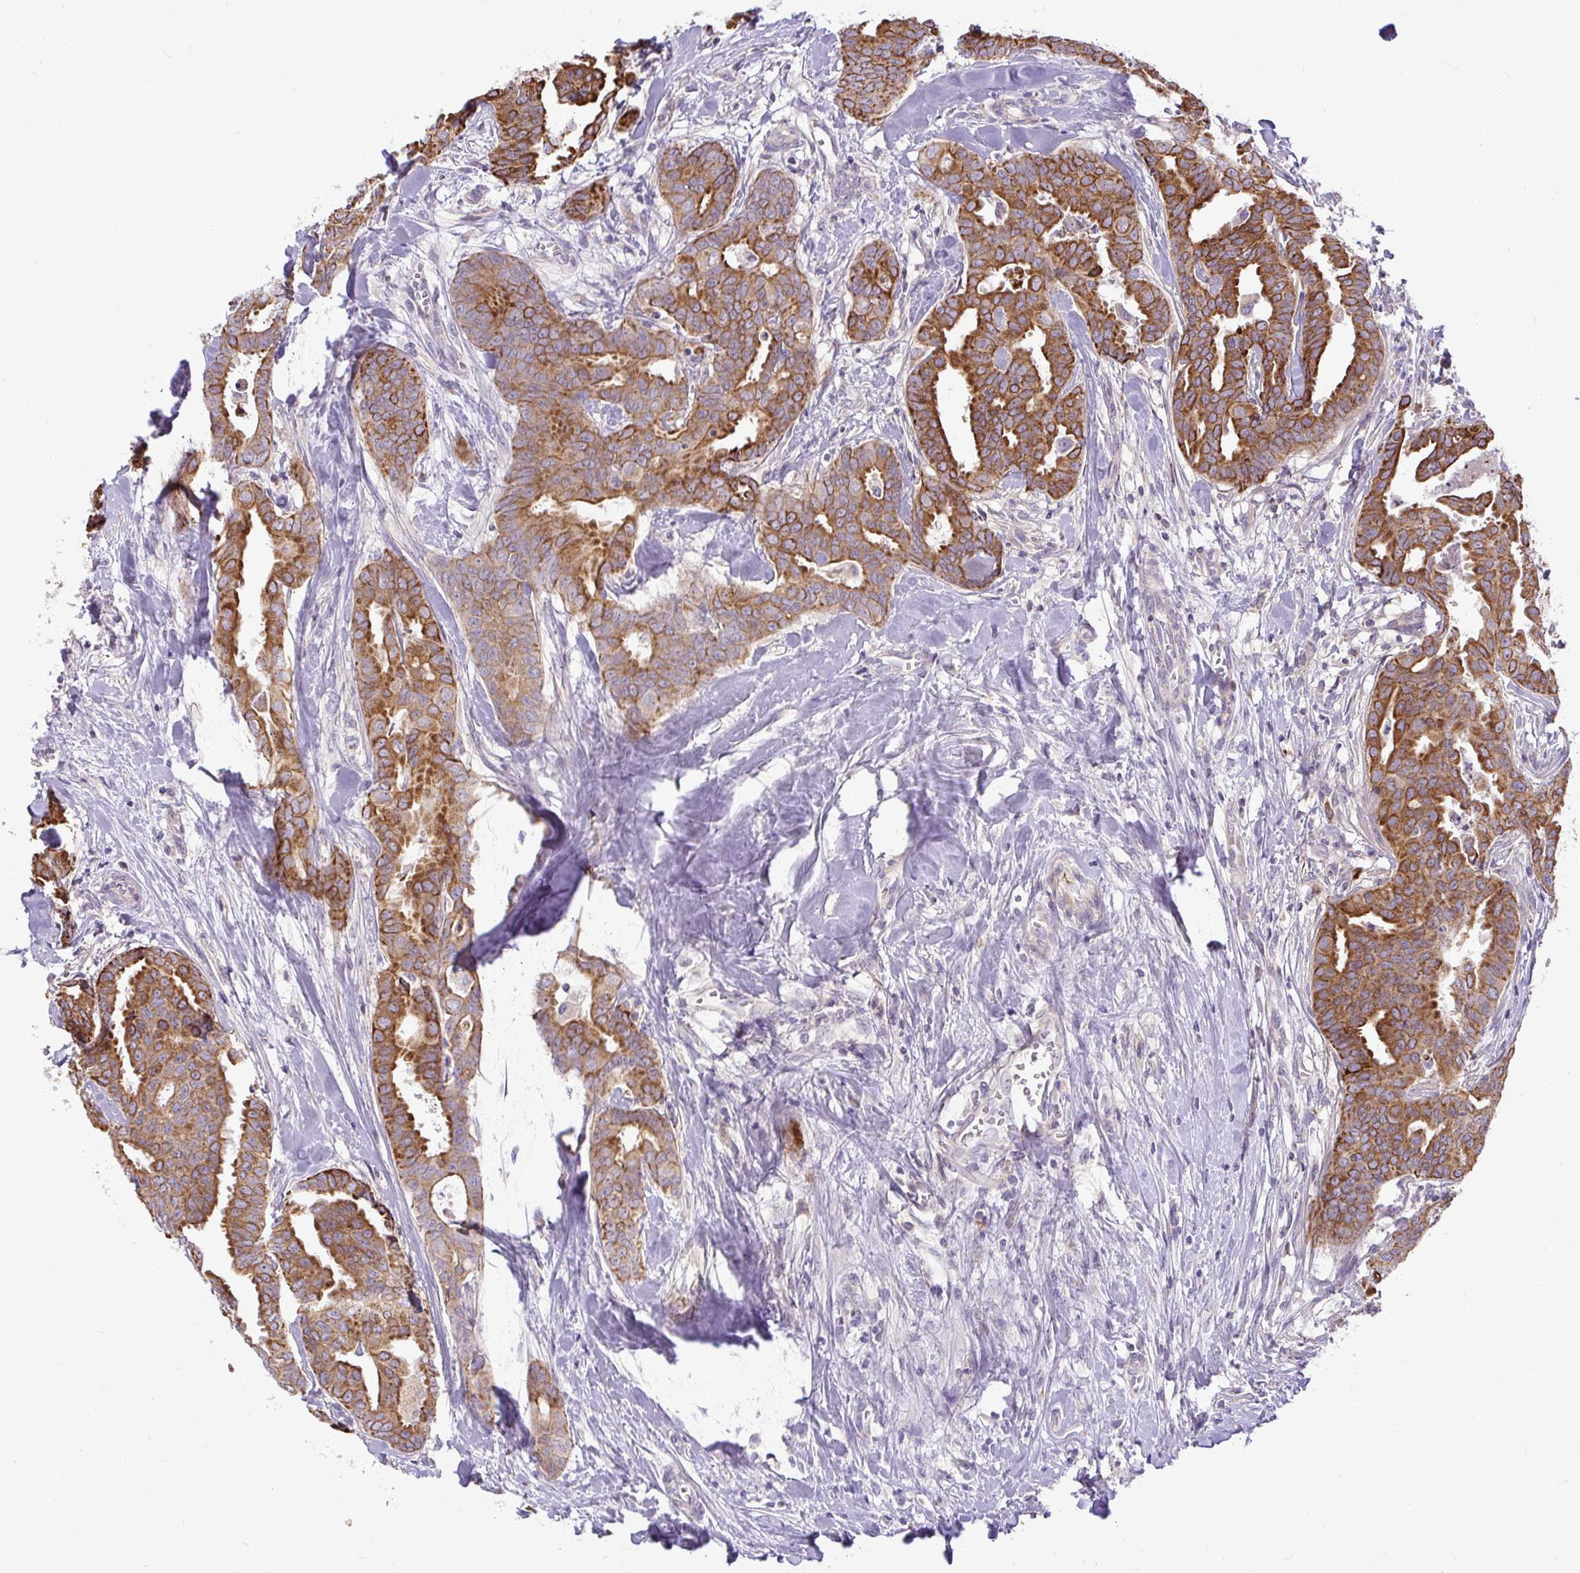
{"staining": {"intensity": "strong", "quantity": ">75%", "location": "cytoplasmic/membranous"}, "tissue": "breast cancer", "cell_type": "Tumor cells", "image_type": "cancer", "snomed": [{"axis": "morphology", "description": "Duct carcinoma"}, {"axis": "topography", "description": "Breast"}], "caption": "Brown immunohistochemical staining in human breast cancer (intraductal carcinoma) demonstrates strong cytoplasmic/membranous expression in approximately >75% of tumor cells.", "gene": "STRIP1", "patient": {"sex": "female", "age": 45}}